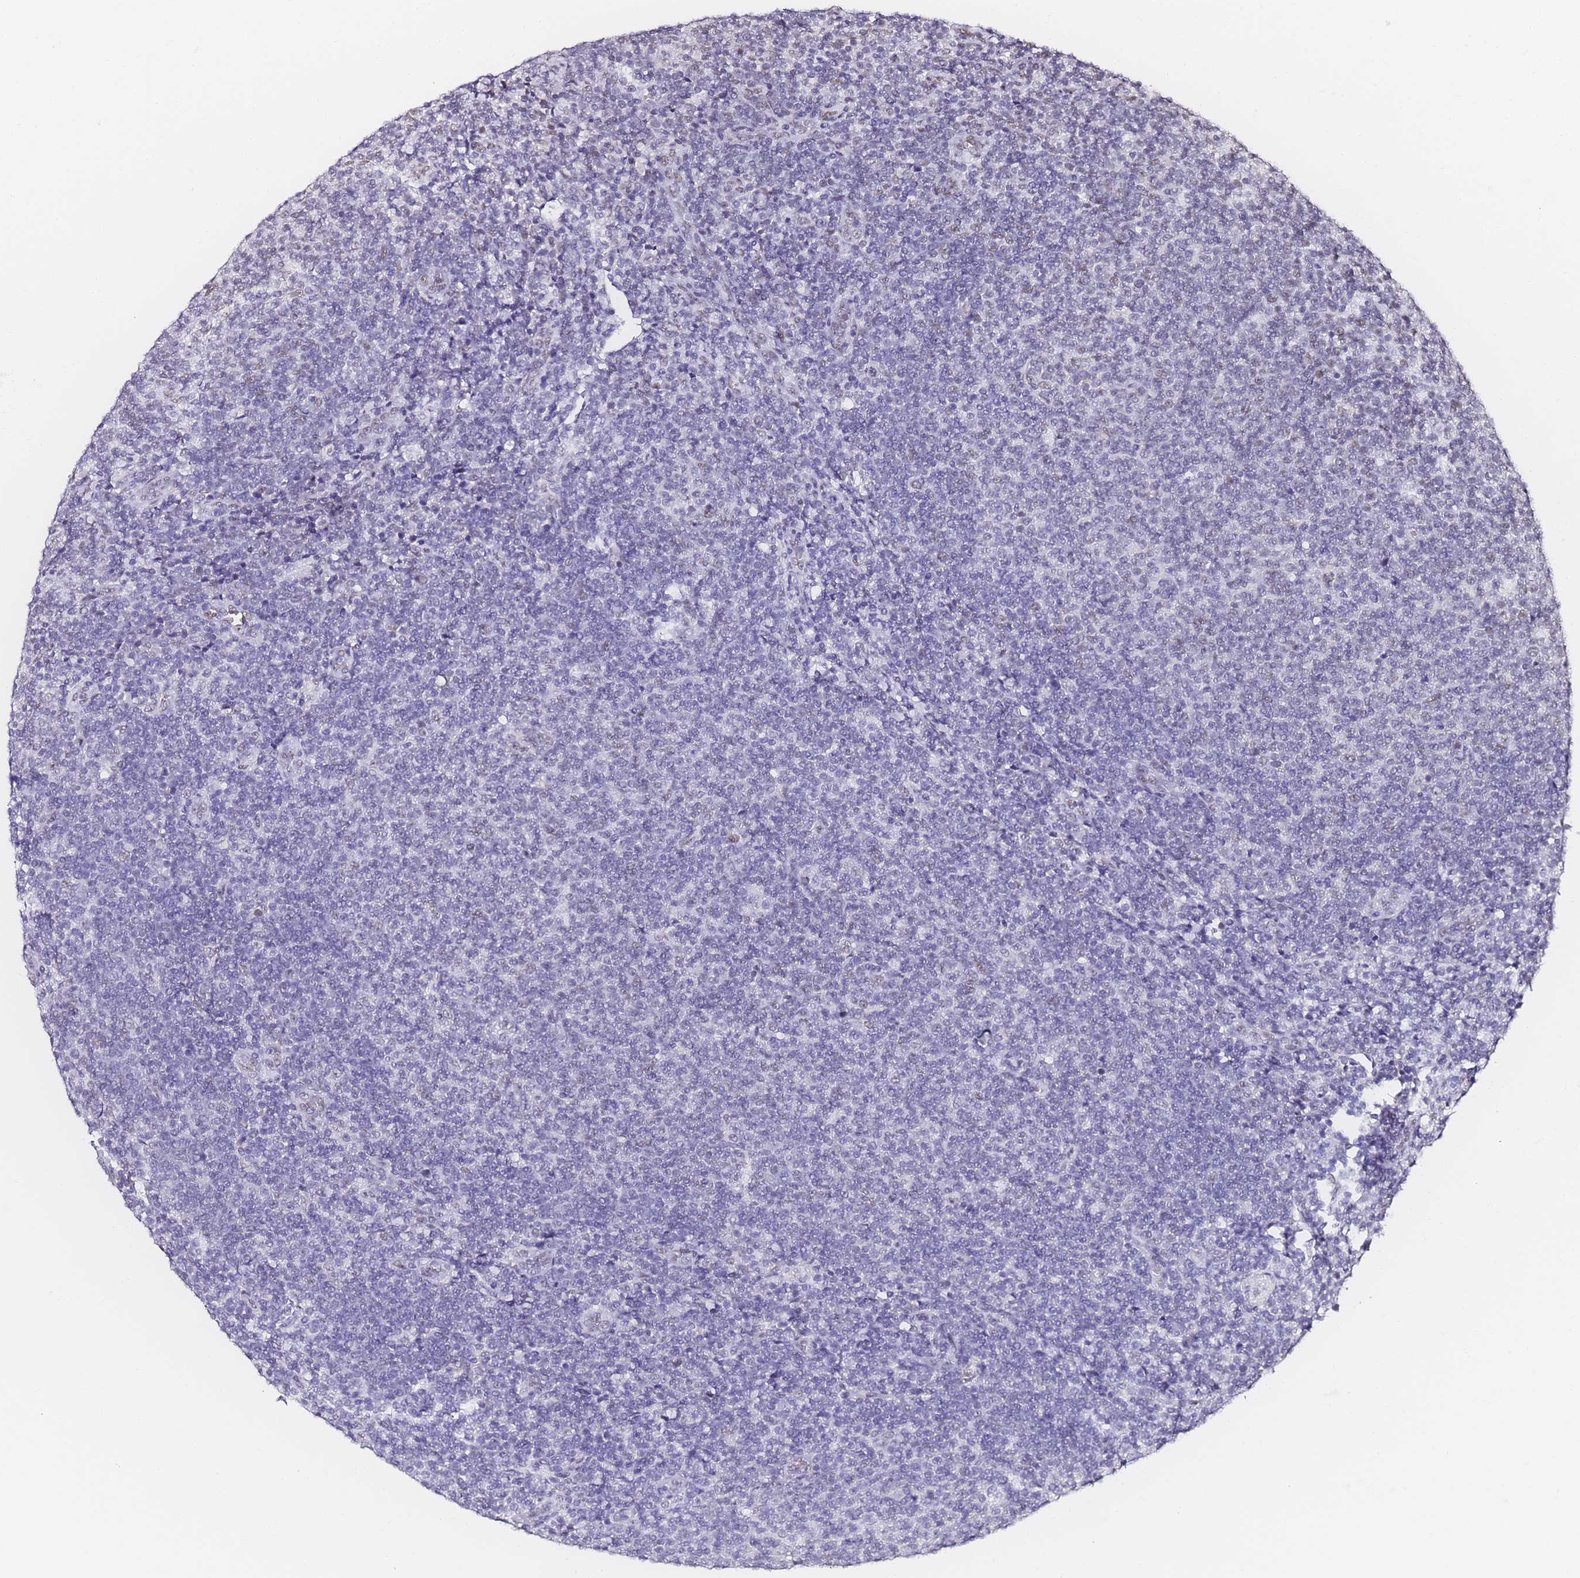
{"staining": {"intensity": "negative", "quantity": "none", "location": "none"}, "tissue": "lymphoma", "cell_type": "Tumor cells", "image_type": "cancer", "snomed": [{"axis": "morphology", "description": "Malignant lymphoma, non-Hodgkin's type, Low grade"}, {"axis": "topography", "description": "Lymph node"}], "caption": "Immunohistochemistry (IHC) micrograph of neoplastic tissue: low-grade malignant lymphoma, non-Hodgkin's type stained with DAB (3,3'-diaminobenzidine) shows no significant protein staining in tumor cells.", "gene": "POLR1A", "patient": {"sex": "male", "age": 66}}